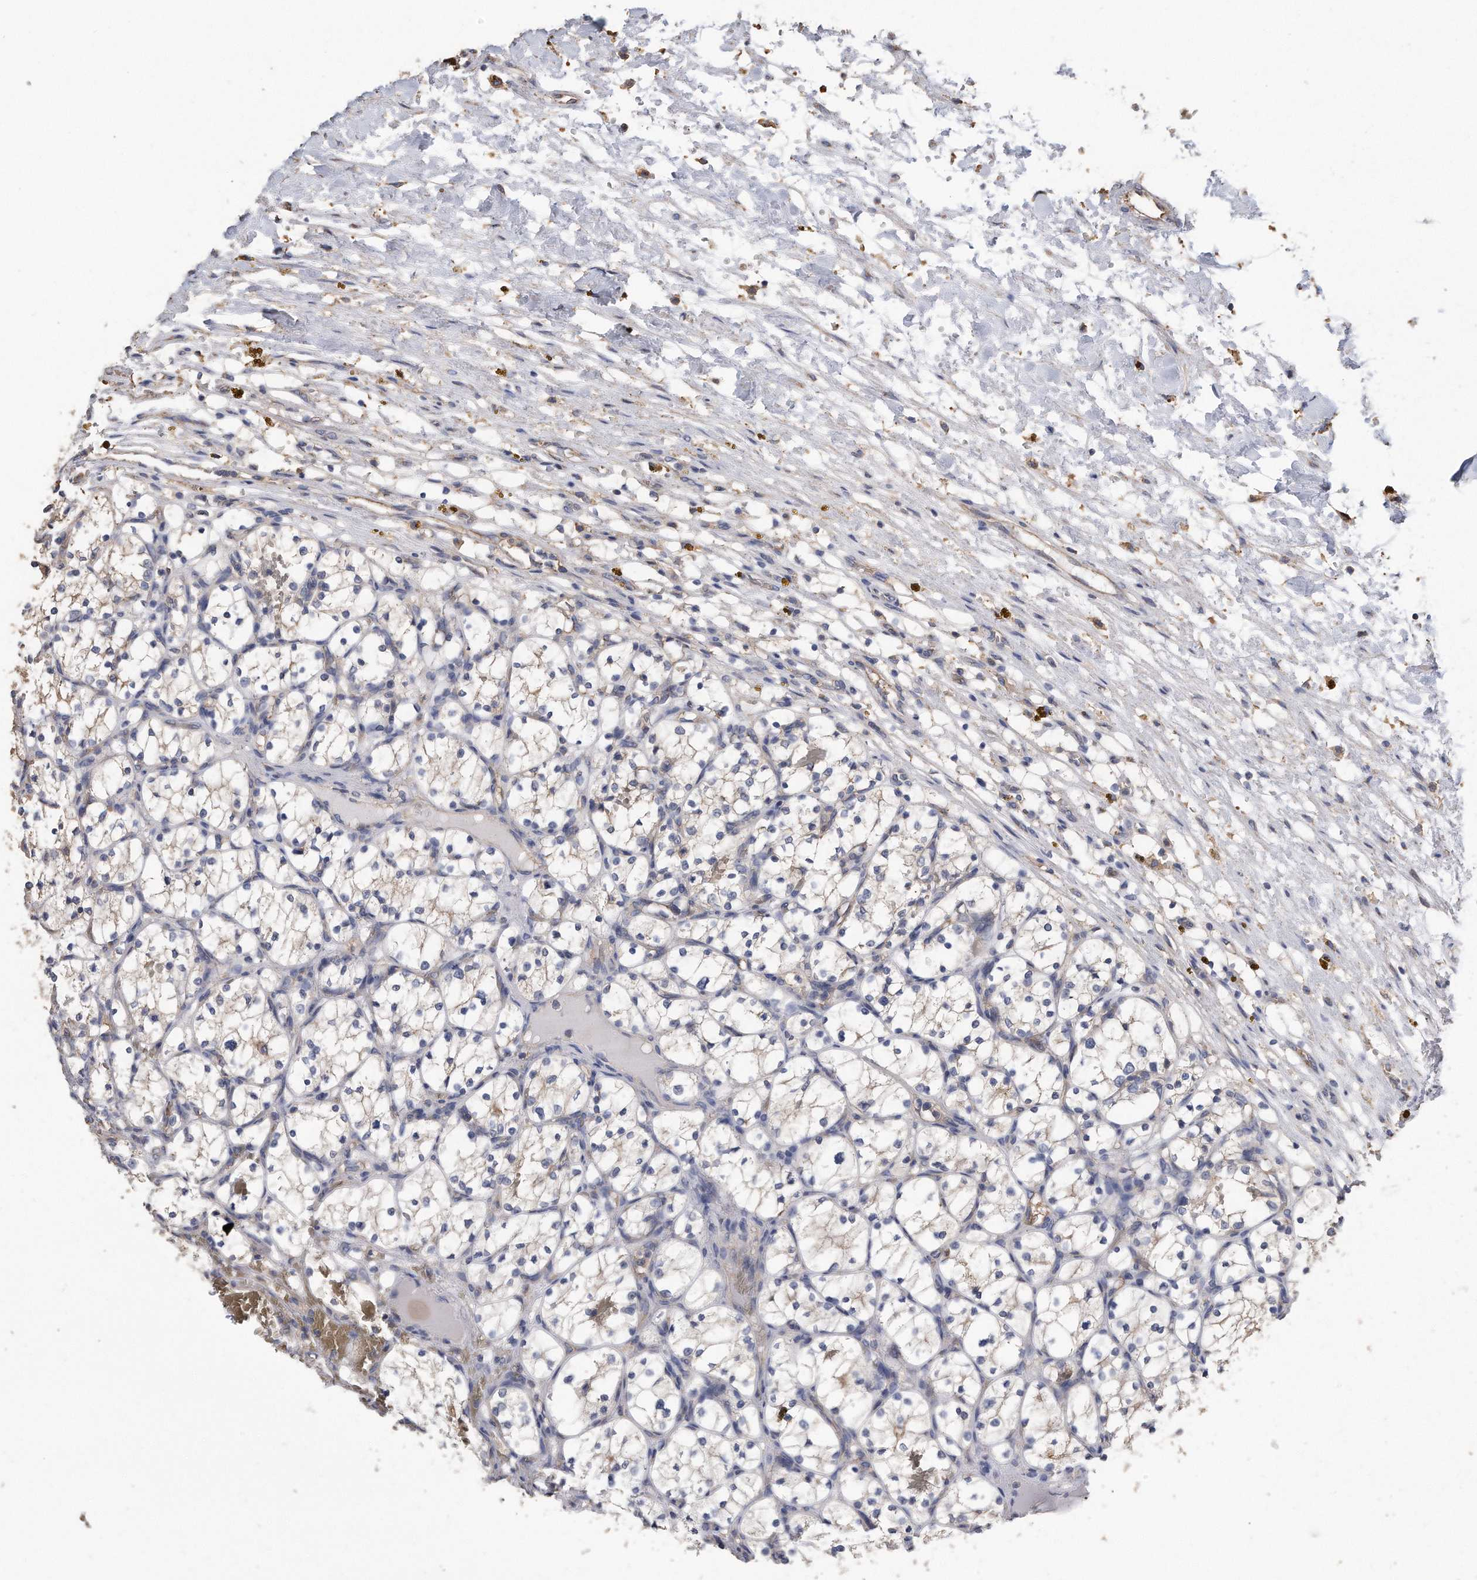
{"staining": {"intensity": "negative", "quantity": "none", "location": "none"}, "tissue": "renal cancer", "cell_type": "Tumor cells", "image_type": "cancer", "snomed": [{"axis": "morphology", "description": "Adenocarcinoma, NOS"}, {"axis": "topography", "description": "Kidney"}], "caption": "An image of renal cancer (adenocarcinoma) stained for a protein shows no brown staining in tumor cells.", "gene": "CDCP1", "patient": {"sex": "female", "age": 69}}